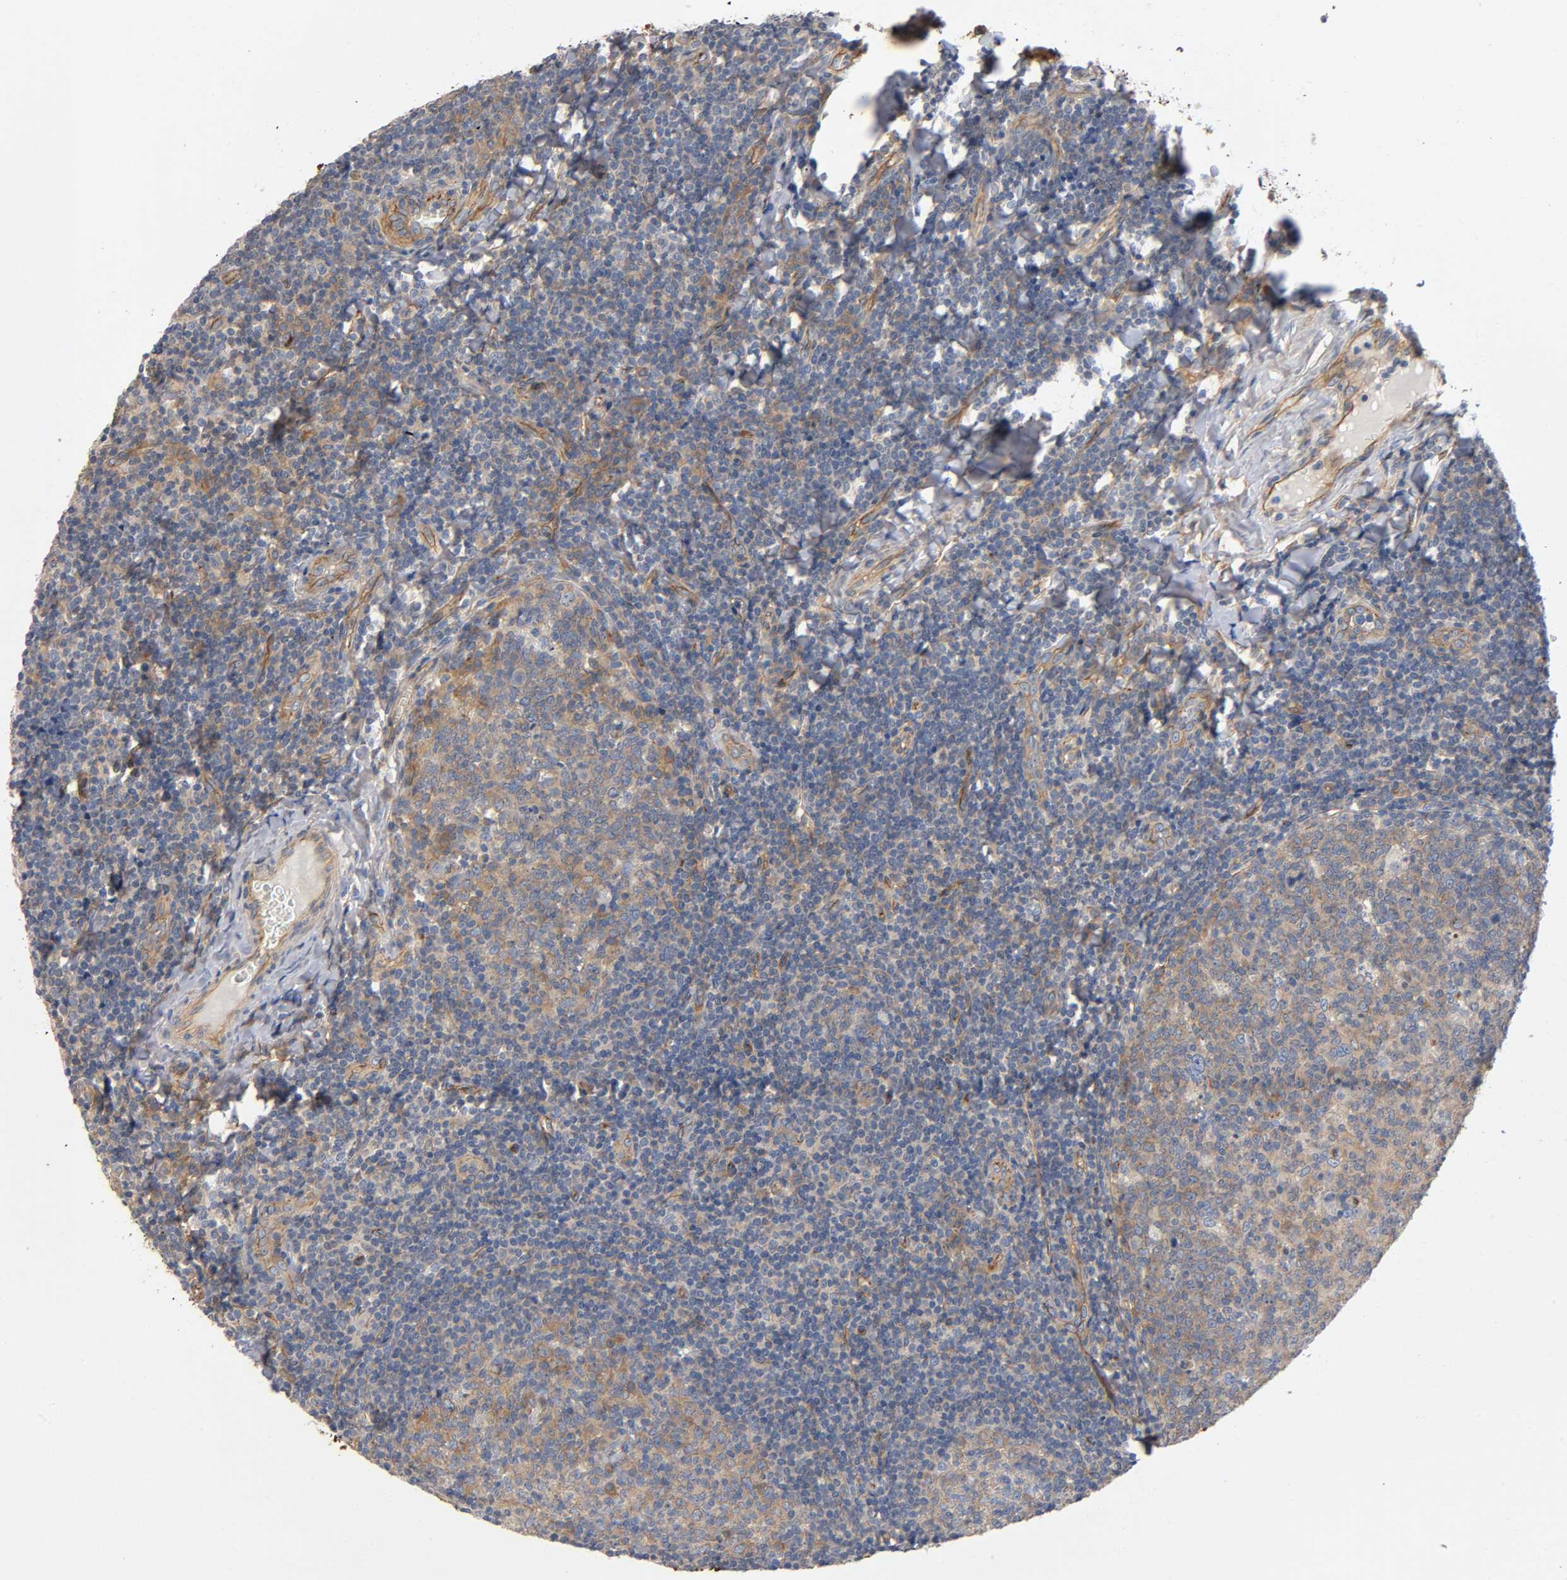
{"staining": {"intensity": "moderate", "quantity": ">75%", "location": "cytoplasmic/membranous"}, "tissue": "tonsil", "cell_type": "Germinal center cells", "image_type": "normal", "snomed": [{"axis": "morphology", "description": "Normal tissue, NOS"}, {"axis": "topography", "description": "Tonsil"}], "caption": "This photomicrograph shows normal tonsil stained with IHC to label a protein in brown. The cytoplasmic/membranous of germinal center cells show moderate positivity for the protein. Nuclei are counter-stained blue.", "gene": "MARS1", "patient": {"sex": "male", "age": 31}}